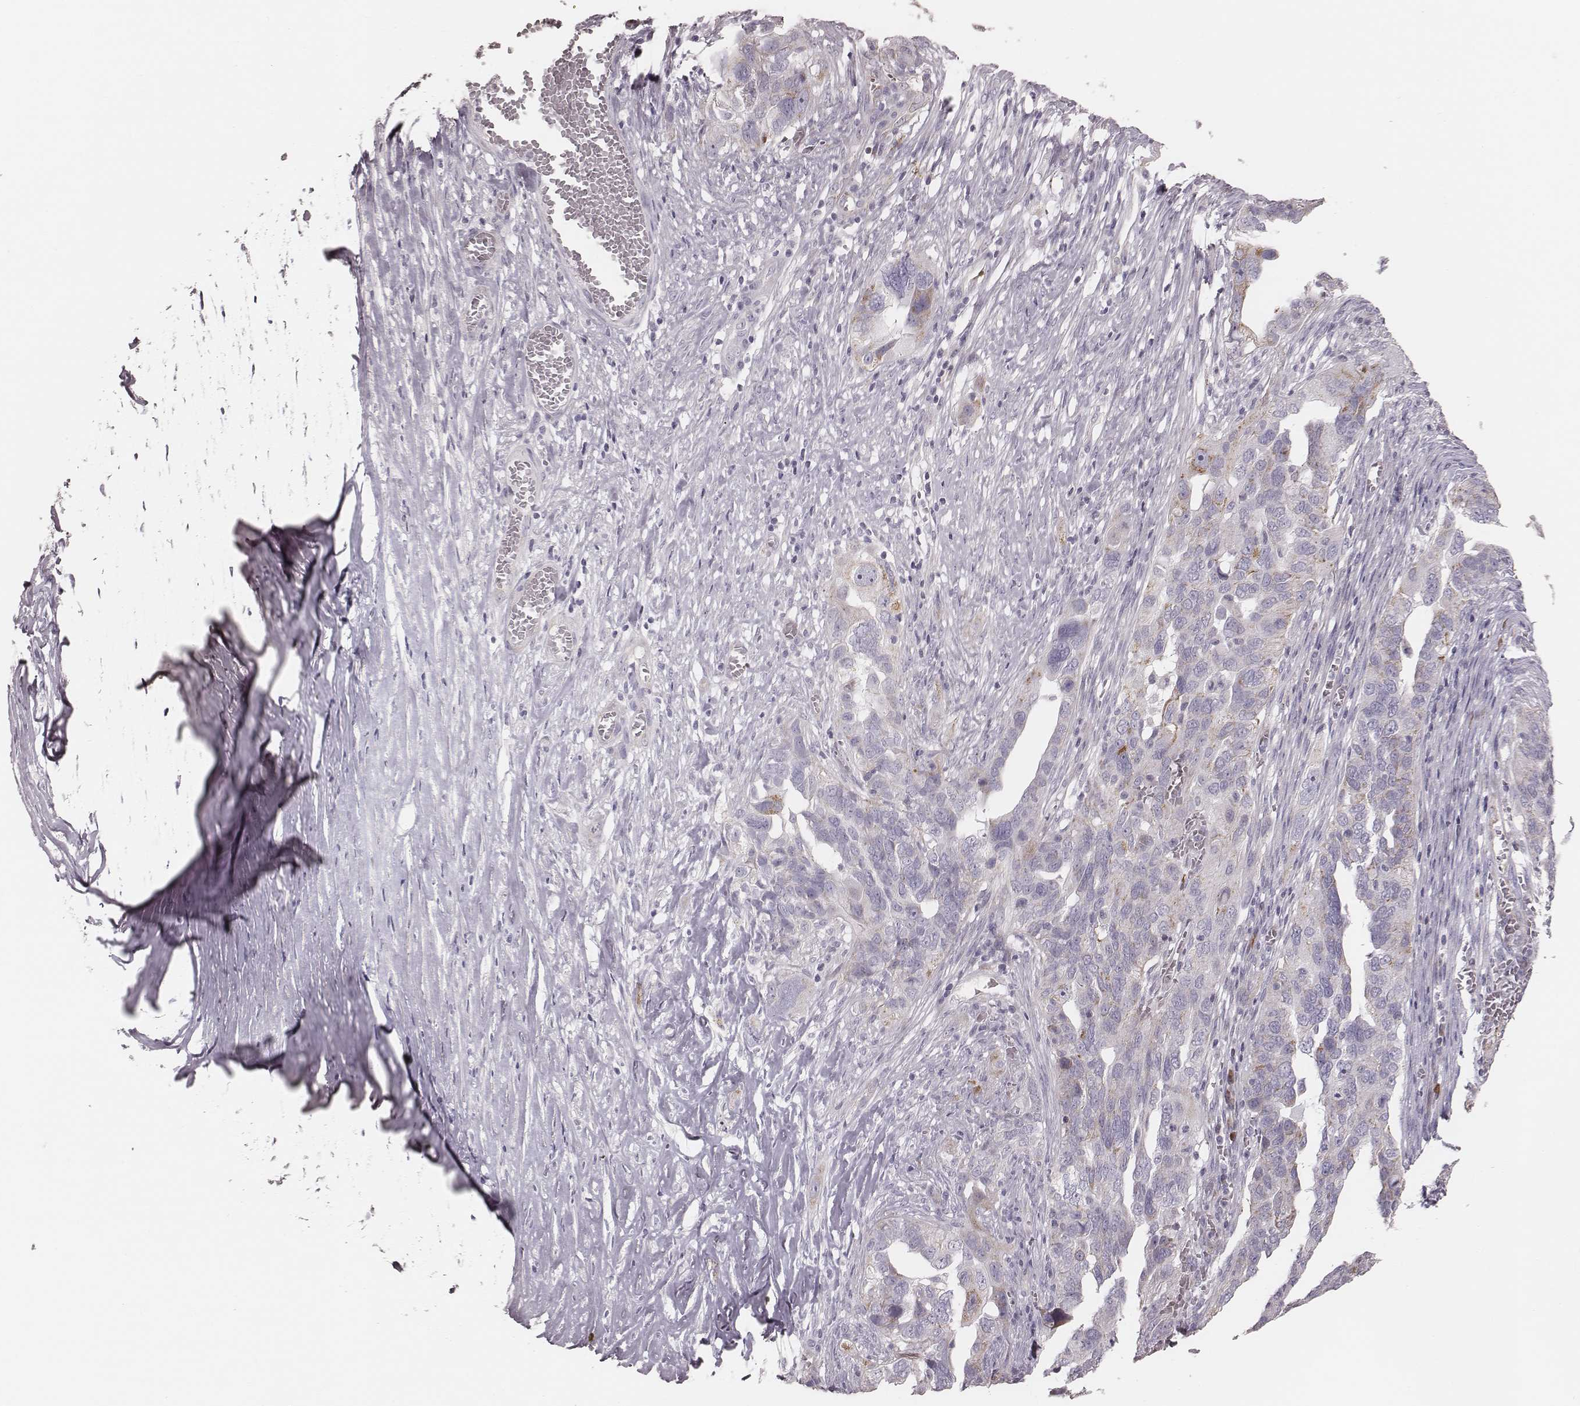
{"staining": {"intensity": "weak", "quantity": "<25%", "location": "cytoplasmic/membranous"}, "tissue": "ovarian cancer", "cell_type": "Tumor cells", "image_type": "cancer", "snomed": [{"axis": "morphology", "description": "Carcinoma, endometroid"}, {"axis": "topography", "description": "Soft tissue"}, {"axis": "topography", "description": "Ovary"}], "caption": "There is no significant positivity in tumor cells of ovarian cancer (endometroid carcinoma).", "gene": "KIF5C", "patient": {"sex": "female", "age": 52}}